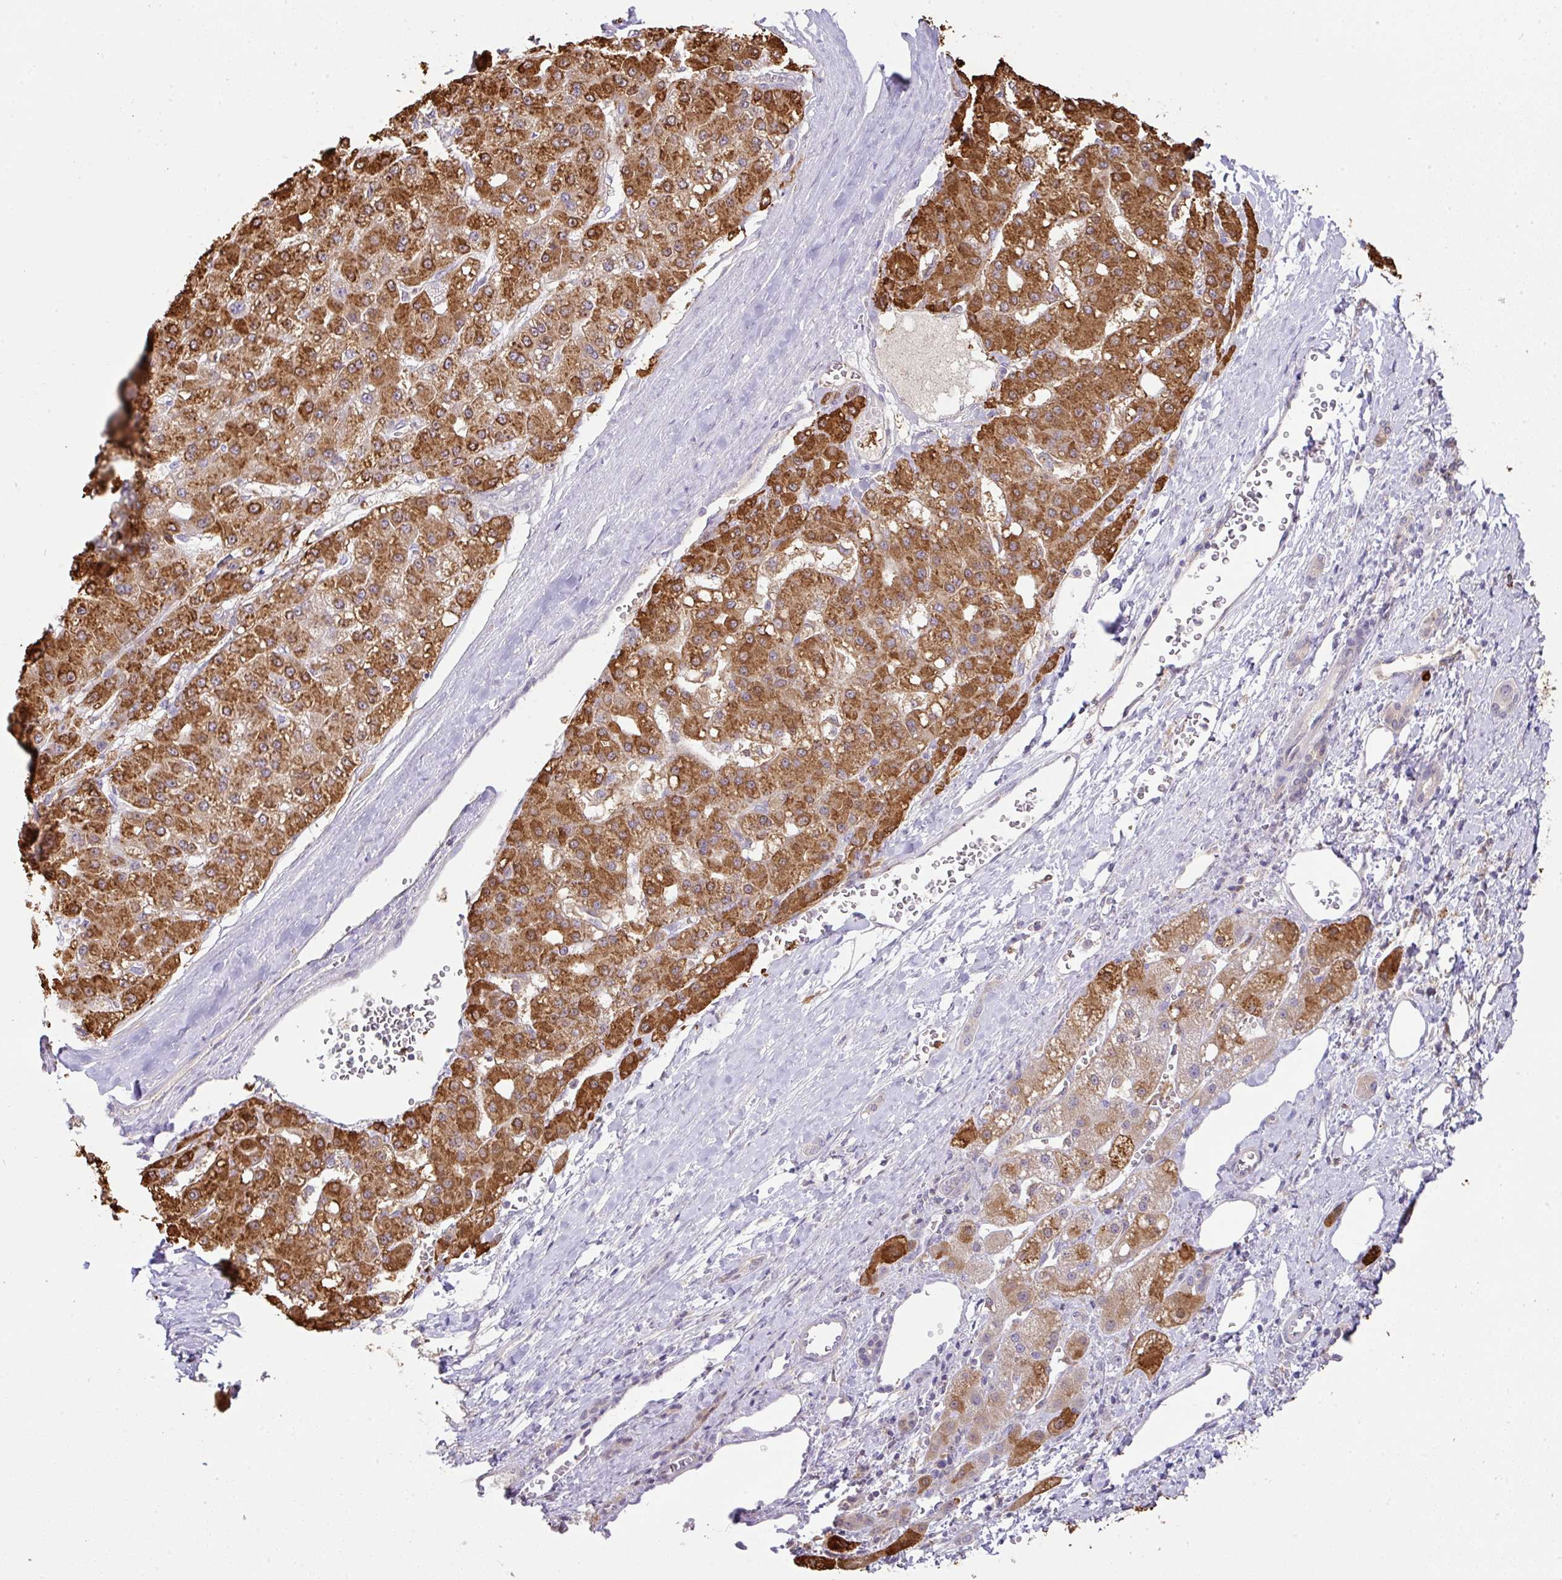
{"staining": {"intensity": "strong", "quantity": ">75%", "location": "cytoplasmic/membranous"}, "tissue": "liver cancer", "cell_type": "Tumor cells", "image_type": "cancer", "snomed": [{"axis": "morphology", "description": "Carcinoma, Hepatocellular, NOS"}, {"axis": "topography", "description": "Liver"}], "caption": "High-magnification brightfield microscopy of liver cancer stained with DAB (3,3'-diaminobenzidine) (brown) and counterstained with hematoxylin (blue). tumor cells exhibit strong cytoplasmic/membranous staining is present in about>75% of cells. The protein of interest is shown in brown color, while the nuclei are stained blue.", "gene": "GCNT7", "patient": {"sex": "male", "age": 67}}